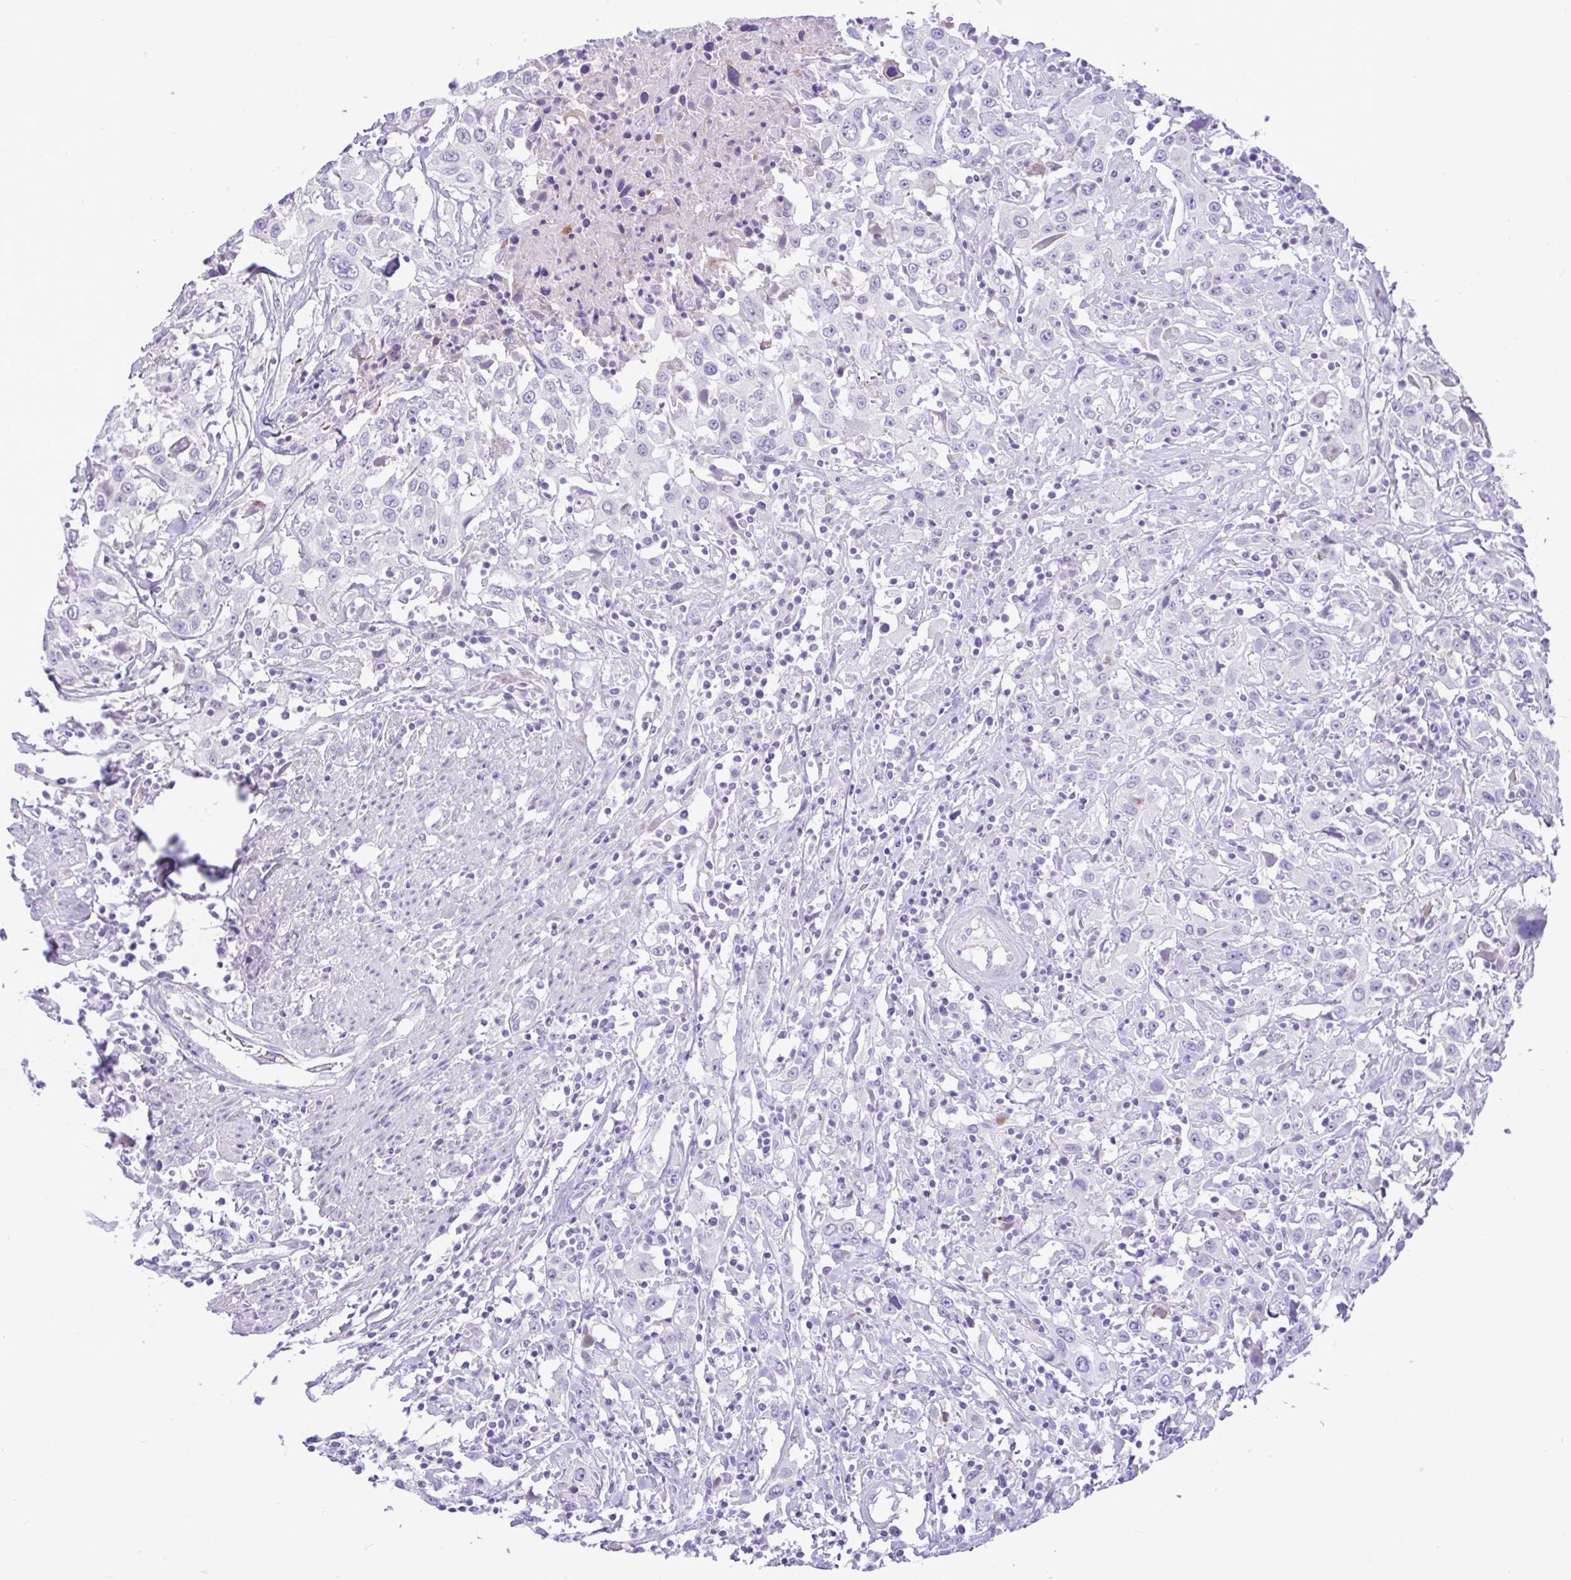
{"staining": {"intensity": "negative", "quantity": "none", "location": "none"}, "tissue": "urothelial cancer", "cell_type": "Tumor cells", "image_type": "cancer", "snomed": [{"axis": "morphology", "description": "Urothelial carcinoma, High grade"}, {"axis": "topography", "description": "Urinary bladder"}], "caption": "Immunohistochemistry image of urothelial carcinoma (high-grade) stained for a protein (brown), which shows no expression in tumor cells. The staining was performed using DAB (3,3'-diaminobenzidine) to visualize the protein expression in brown, while the nuclei were stained in blue with hematoxylin (Magnification: 20x).", "gene": "ZNF101", "patient": {"sex": "male", "age": 61}}